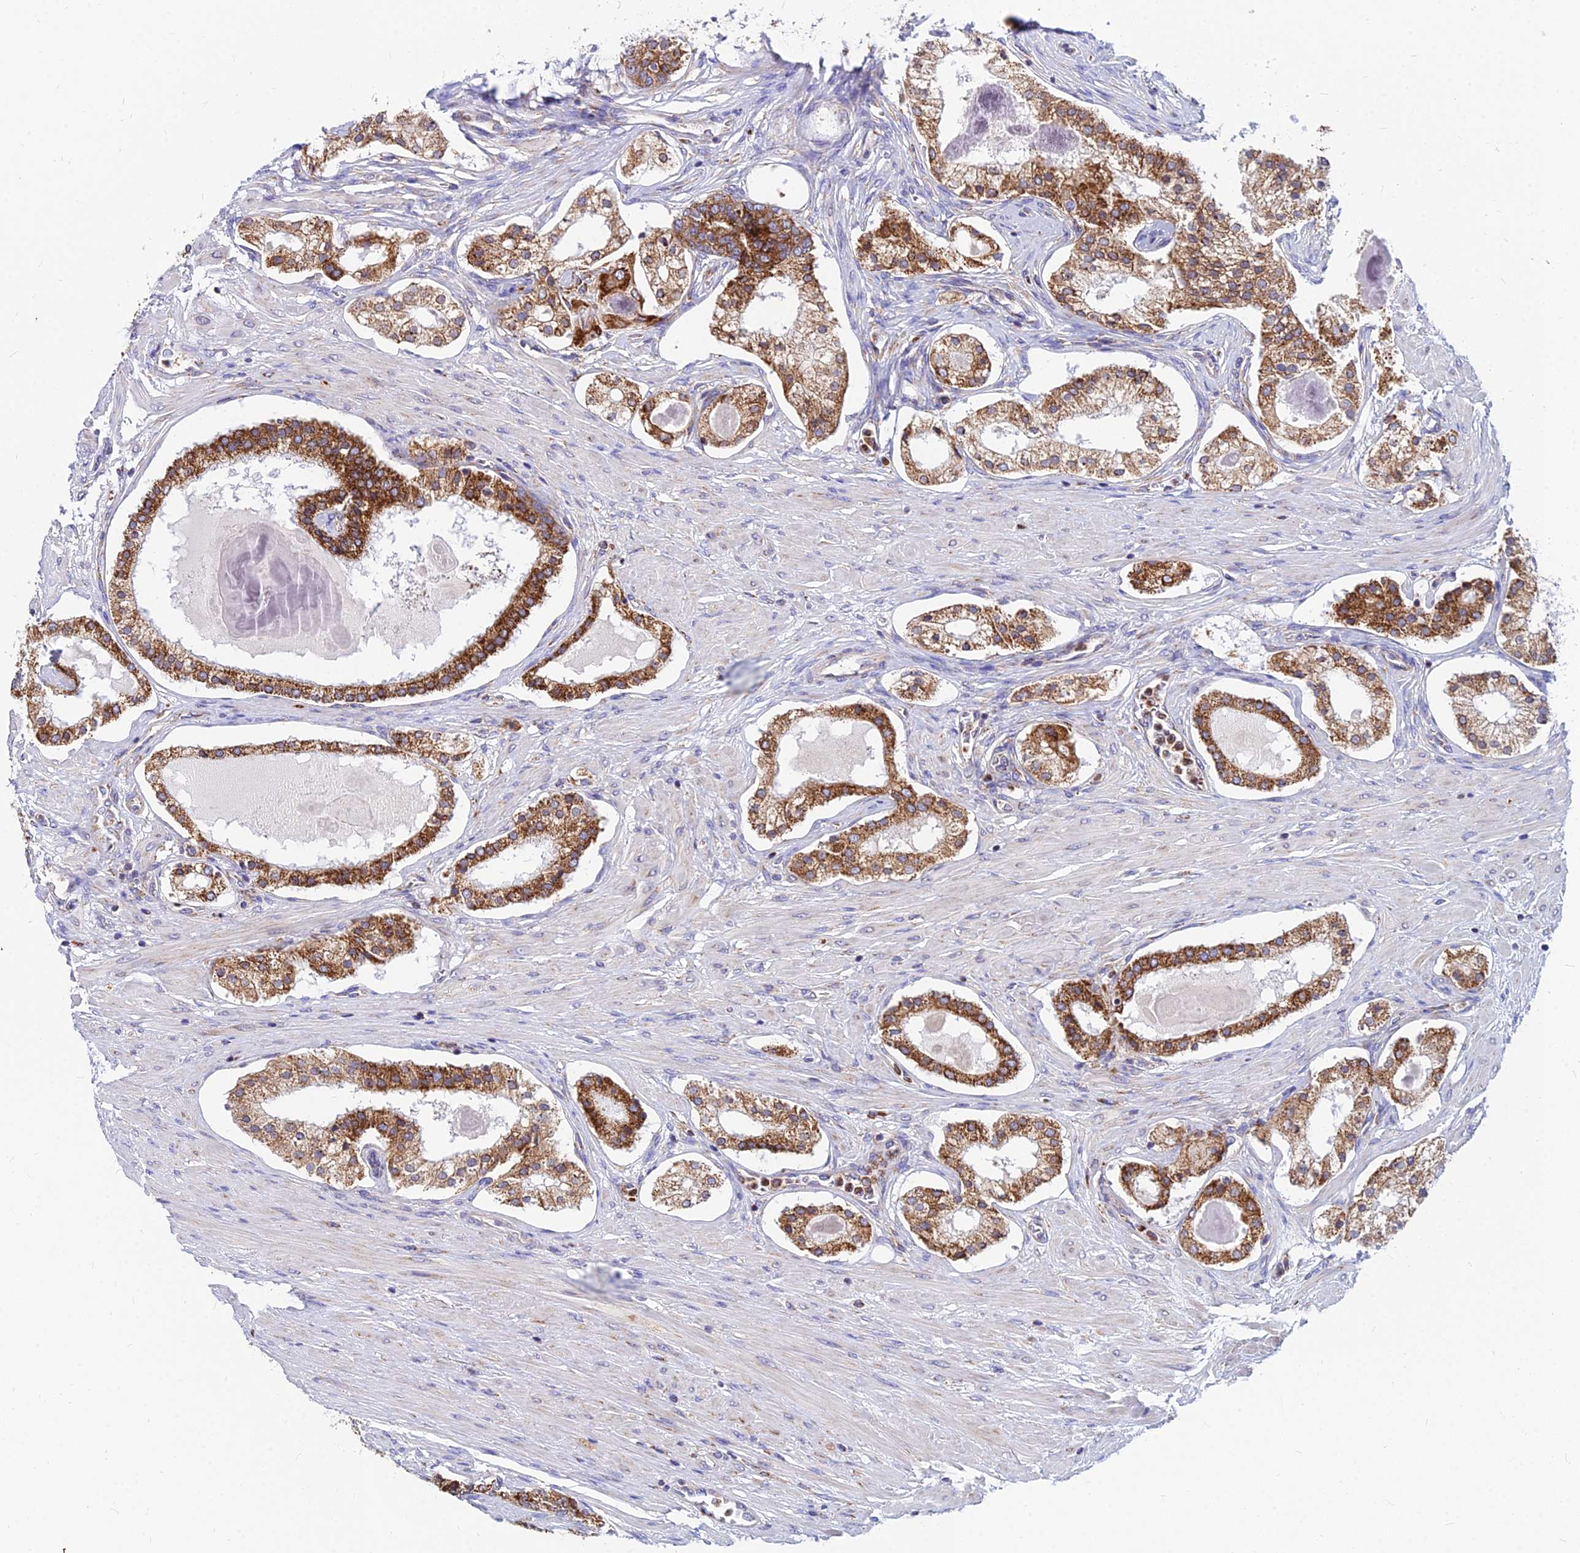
{"staining": {"intensity": "strong", "quantity": ">75%", "location": "cytoplasmic/membranous"}, "tissue": "prostate cancer", "cell_type": "Tumor cells", "image_type": "cancer", "snomed": [{"axis": "morphology", "description": "Adenocarcinoma, Low grade"}, {"axis": "topography", "description": "Prostate"}], "caption": "The micrograph reveals a brown stain indicating the presence of a protein in the cytoplasmic/membranous of tumor cells in prostate cancer. (Brightfield microscopy of DAB IHC at high magnification).", "gene": "CCT6B", "patient": {"sex": "male", "age": 59}}